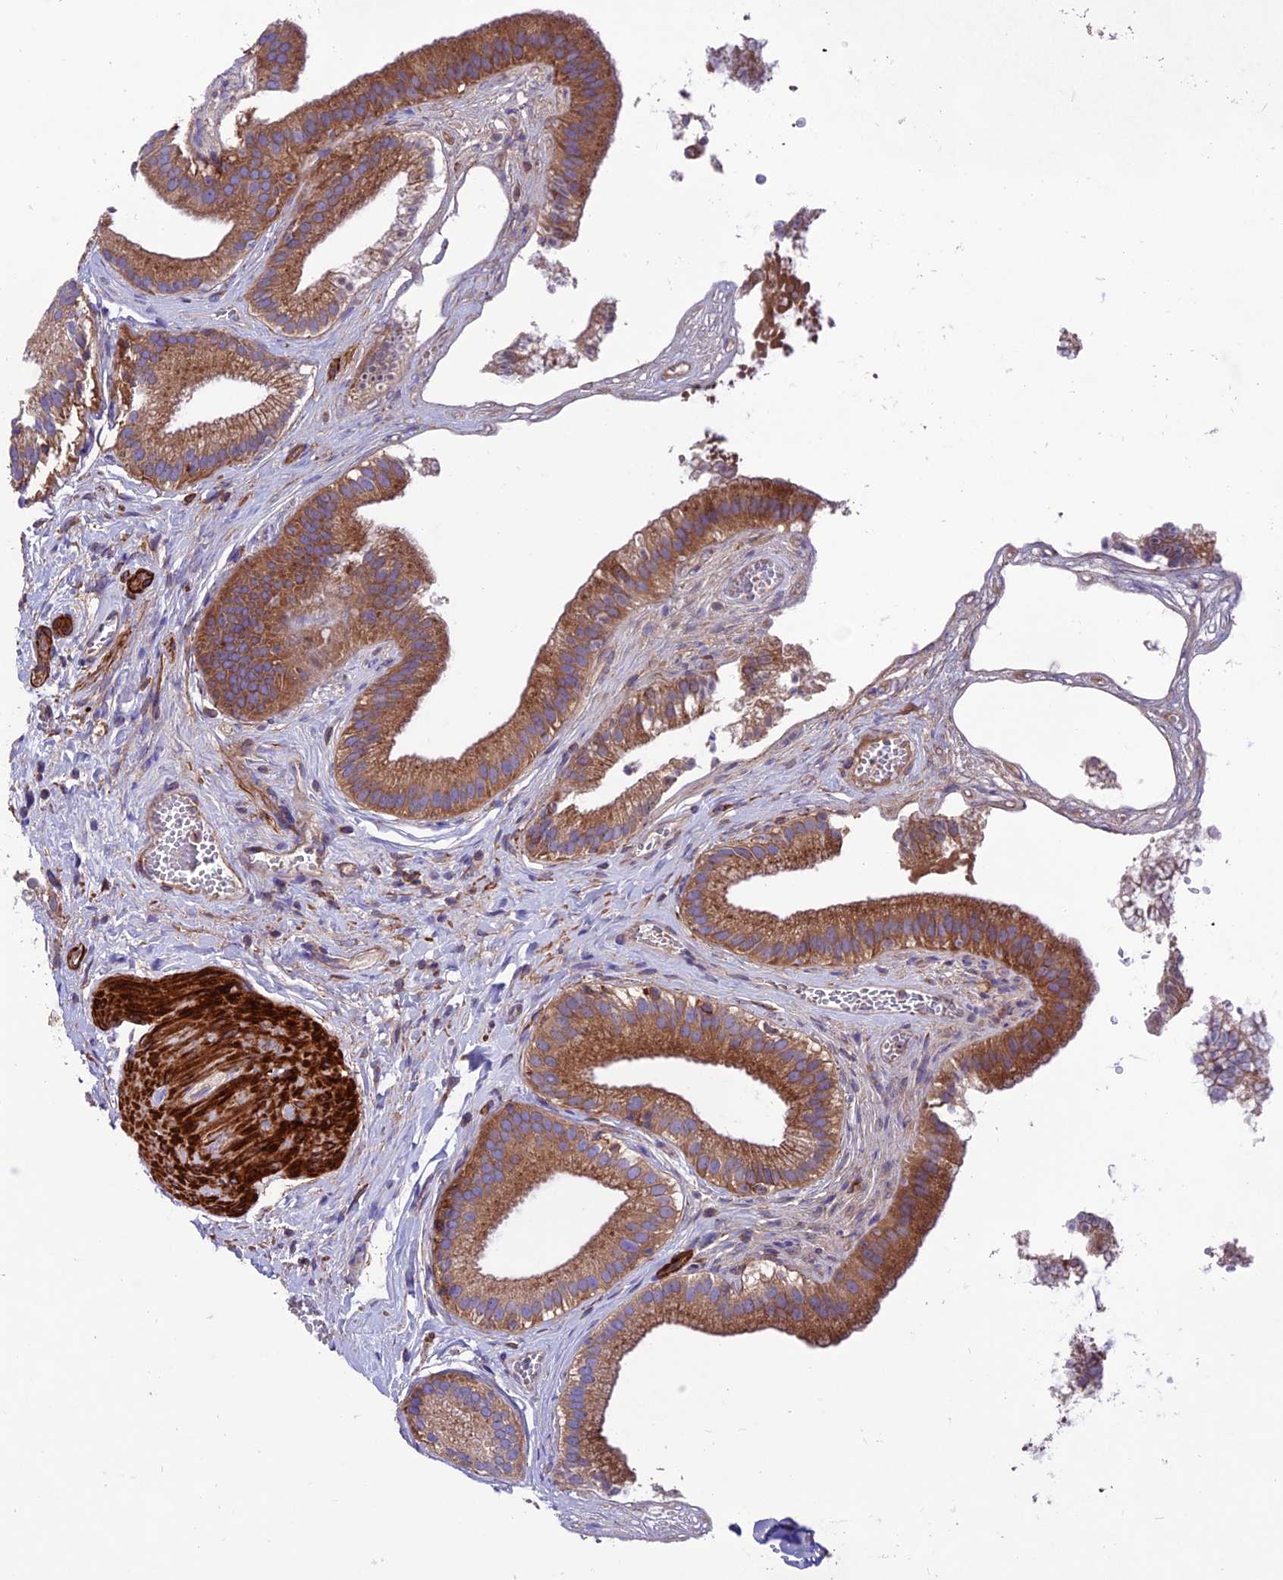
{"staining": {"intensity": "strong", "quantity": ">75%", "location": "cytoplasmic/membranous"}, "tissue": "gallbladder", "cell_type": "Glandular cells", "image_type": "normal", "snomed": [{"axis": "morphology", "description": "Normal tissue, NOS"}, {"axis": "topography", "description": "Gallbladder"}], "caption": "An IHC photomicrograph of benign tissue is shown. Protein staining in brown labels strong cytoplasmic/membranous positivity in gallbladder within glandular cells.", "gene": "VPS16", "patient": {"sex": "female", "age": 54}}